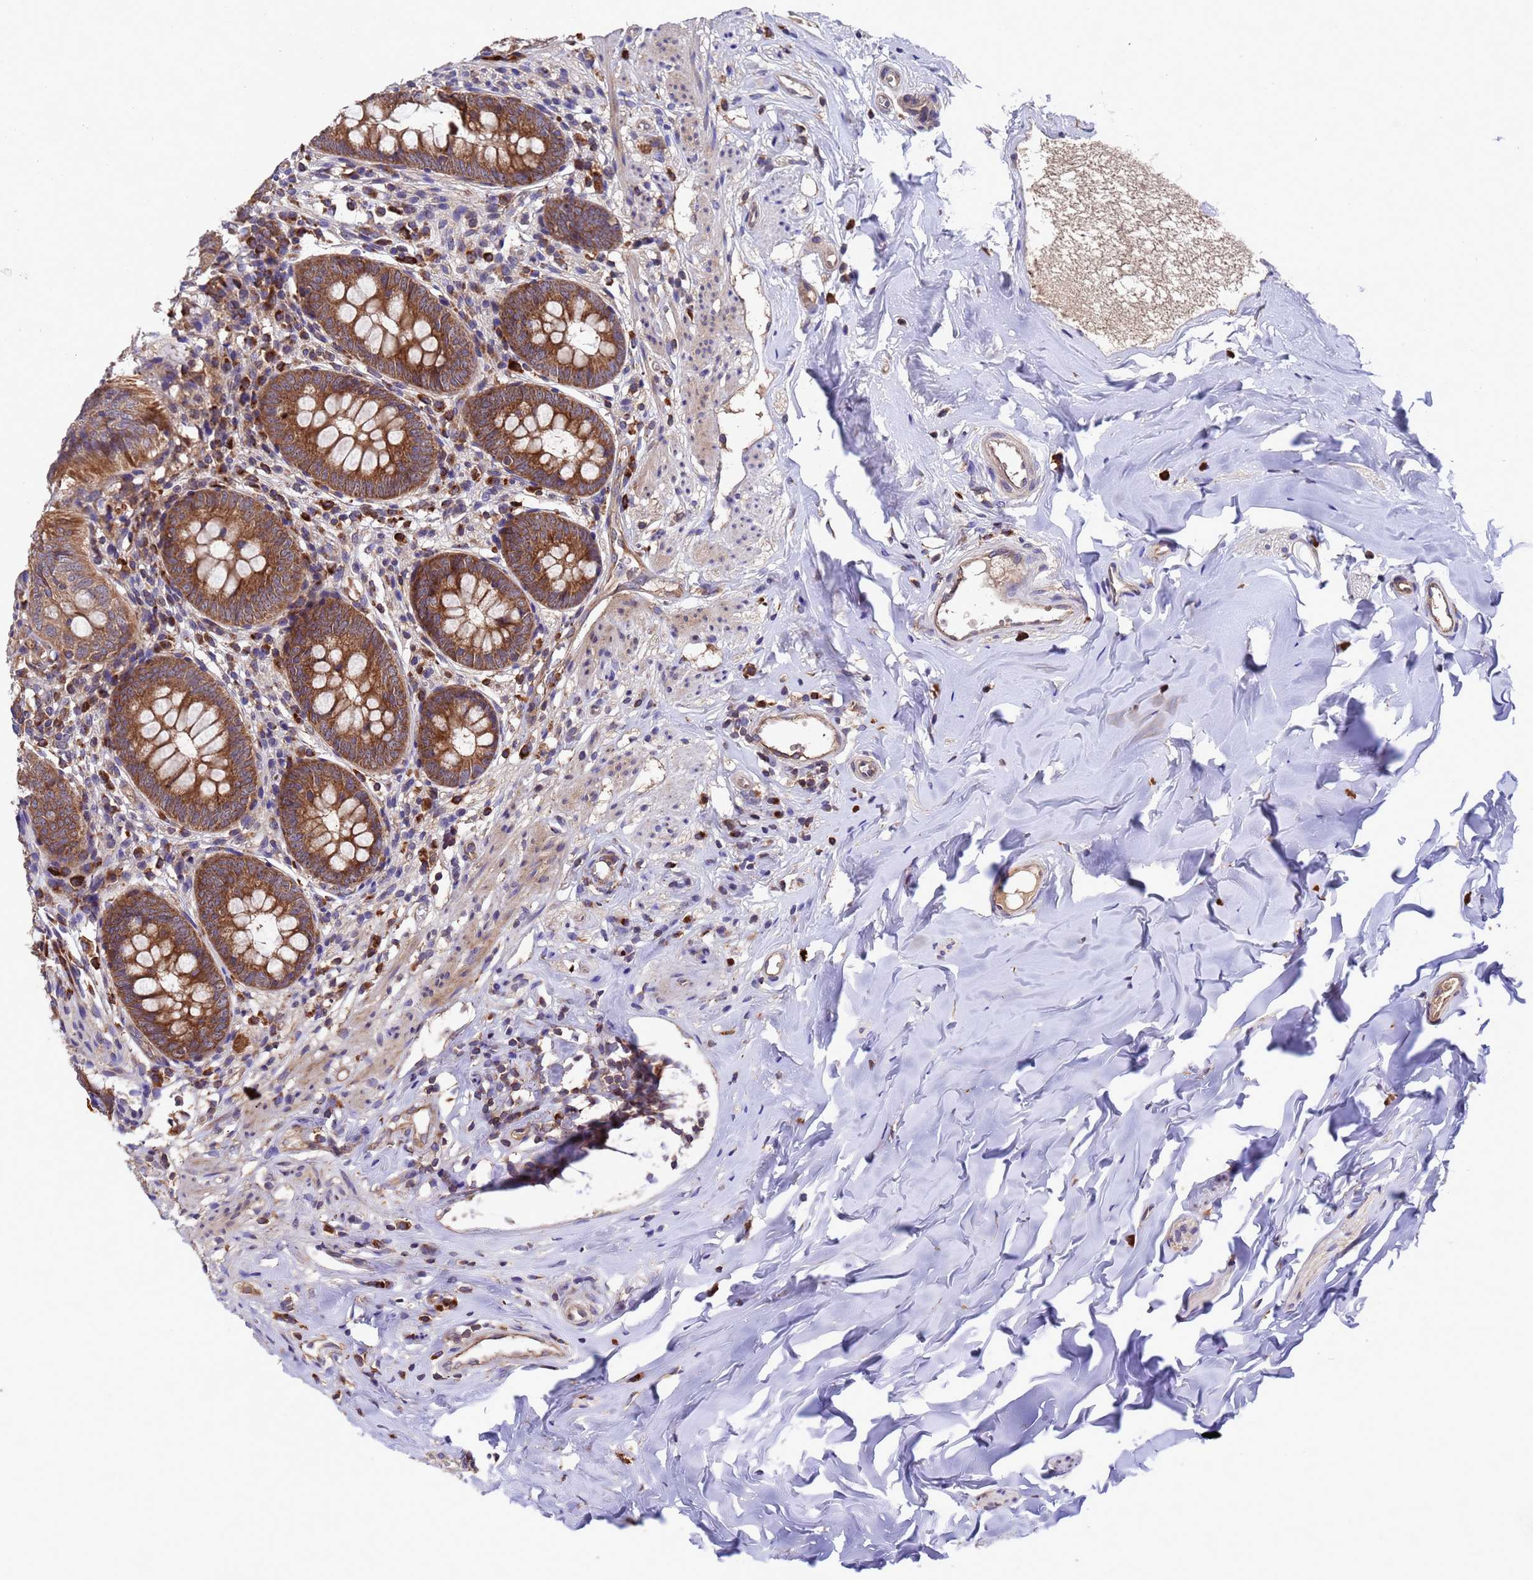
{"staining": {"intensity": "strong", "quantity": ">75%", "location": "cytoplasmic/membranous"}, "tissue": "appendix", "cell_type": "Glandular cells", "image_type": "normal", "snomed": [{"axis": "morphology", "description": "Normal tissue, NOS"}, {"axis": "topography", "description": "Appendix"}], "caption": "A high amount of strong cytoplasmic/membranous staining is appreciated in approximately >75% of glandular cells in unremarkable appendix.", "gene": "TSR3", "patient": {"sex": "female", "age": 51}}